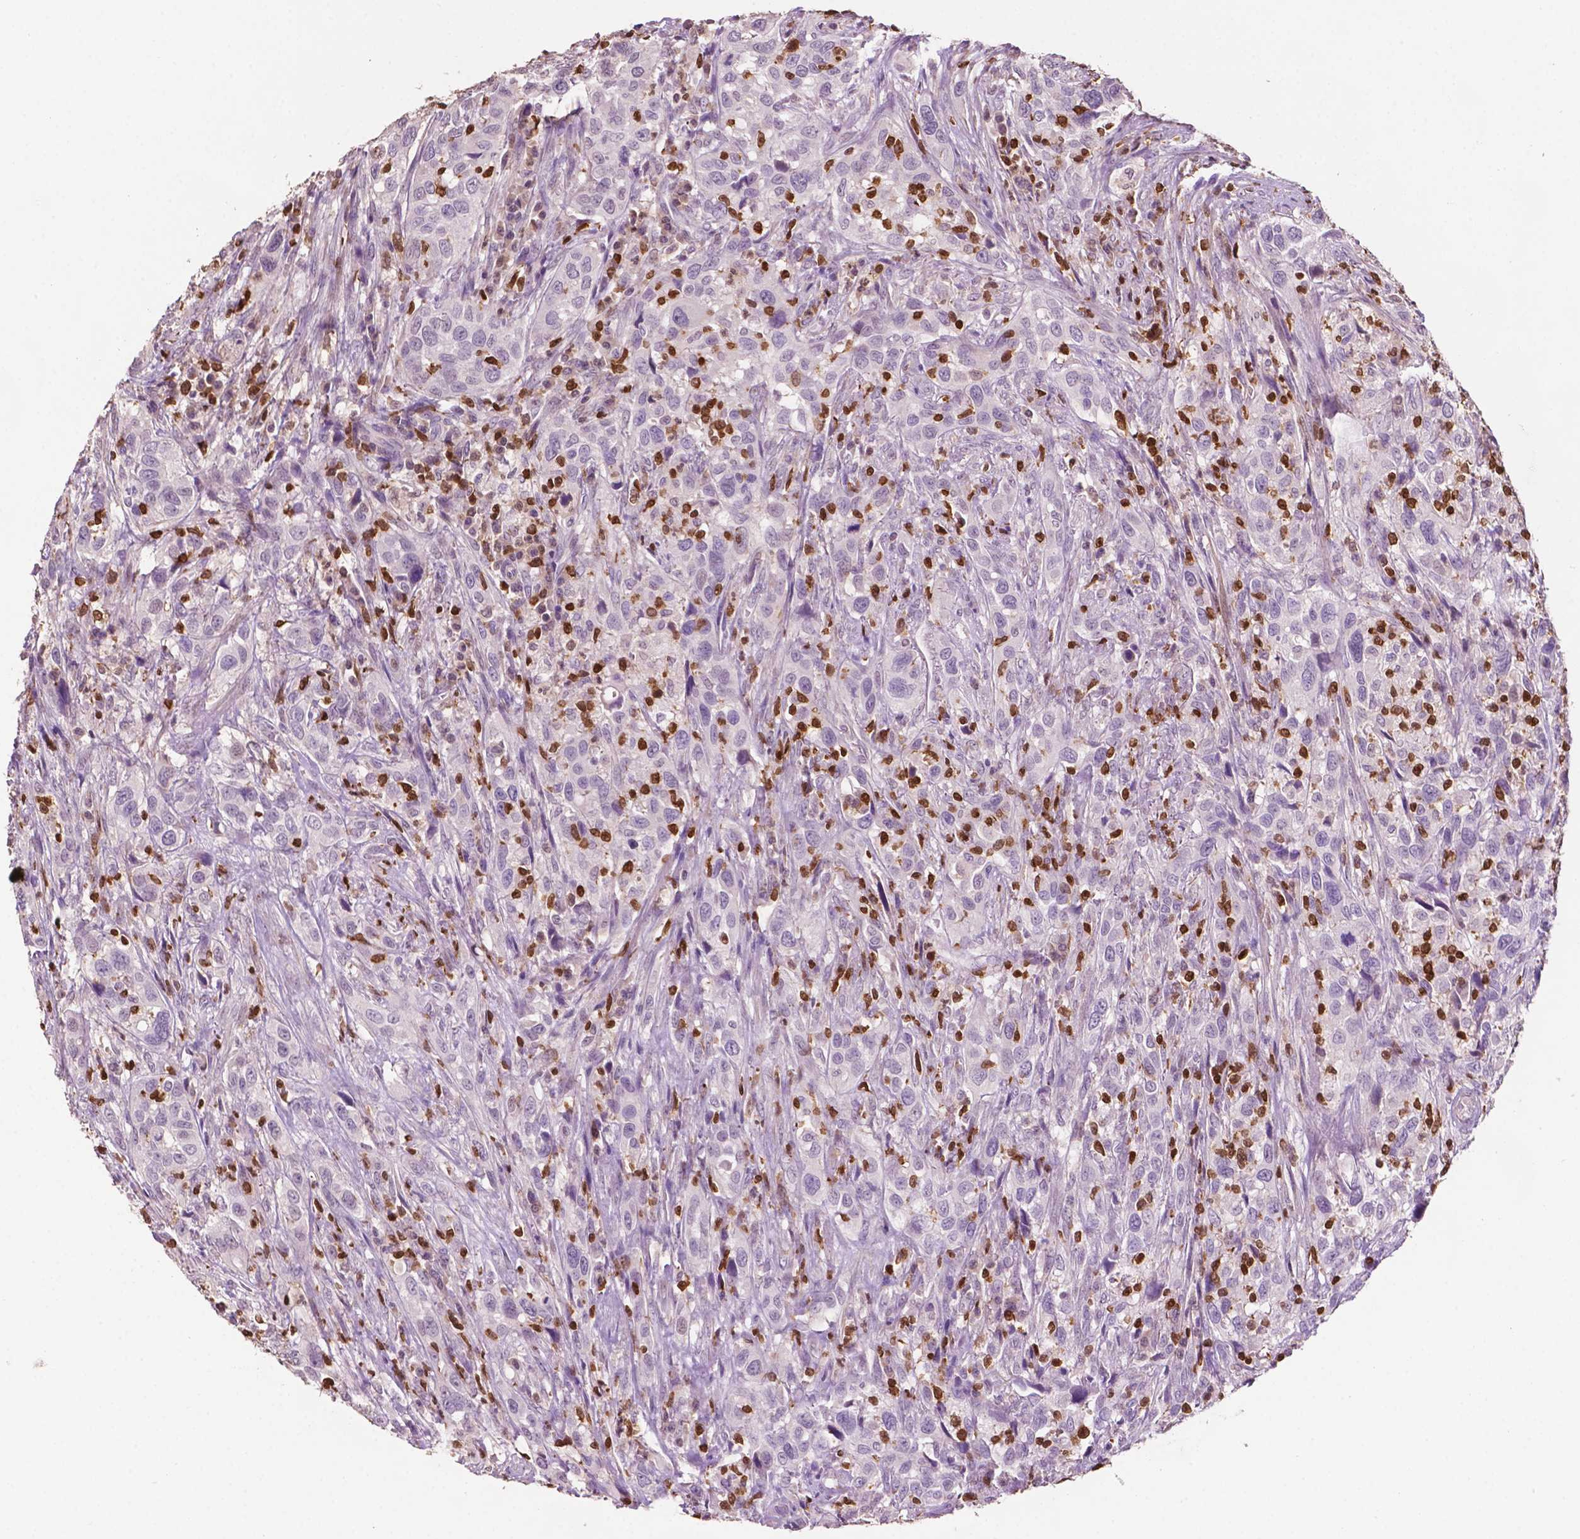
{"staining": {"intensity": "negative", "quantity": "none", "location": "none"}, "tissue": "urothelial cancer", "cell_type": "Tumor cells", "image_type": "cancer", "snomed": [{"axis": "morphology", "description": "Urothelial carcinoma, NOS"}, {"axis": "morphology", "description": "Urothelial carcinoma, High grade"}, {"axis": "topography", "description": "Urinary bladder"}], "caption": "Protein analysis of urothelial cancer displays no significant positivity in tumor cells. (Stains: DAB (3,3'-diaminobenzidine) IHC with hematoxylin counter stain, Microscopy: brightfield microscopy at high magnification).", "gene": "TBC1D10C", "patient": {"sex": "female", "age": 64}}